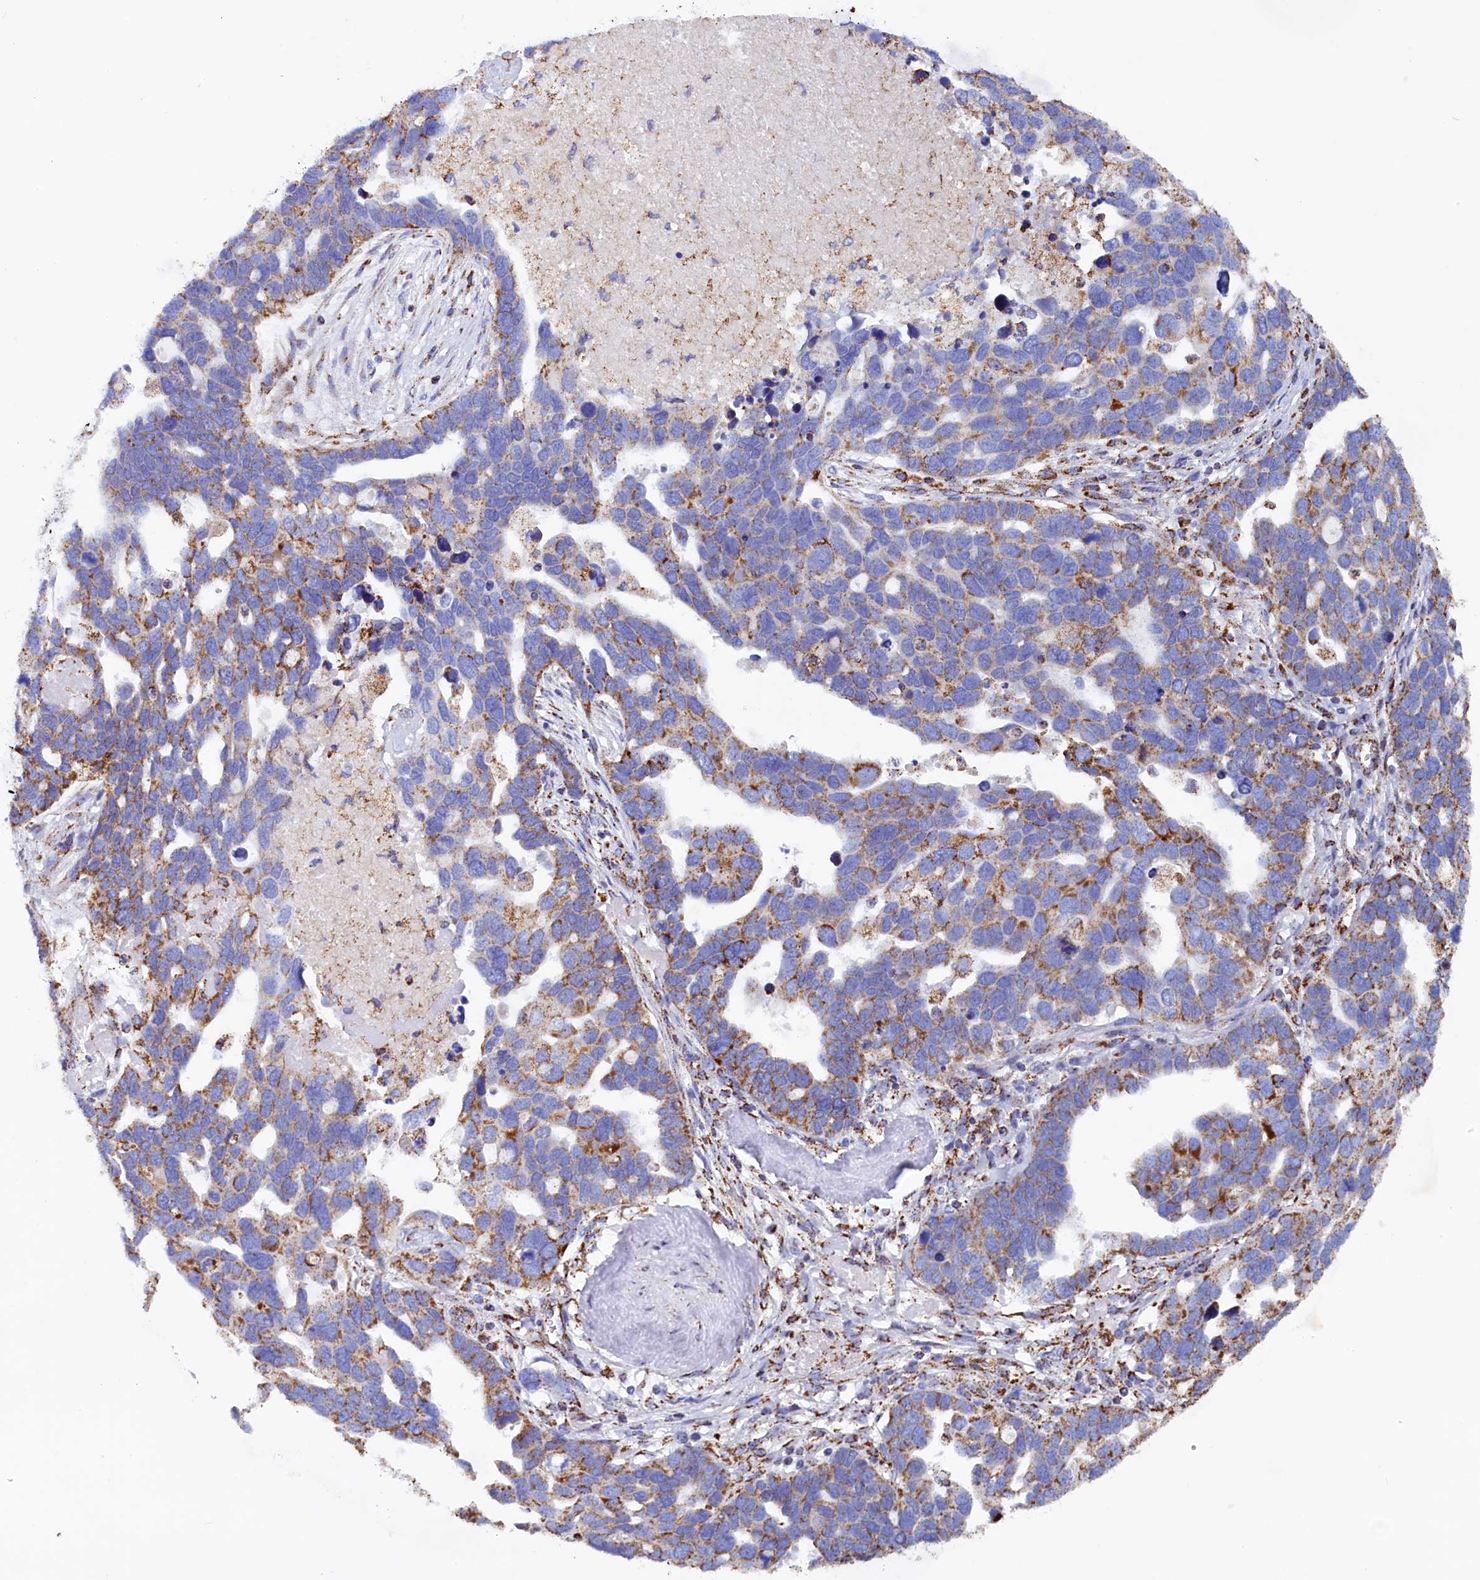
{"staining": {"intensity": "moderate", "quantity": ">75%", "location": "cytoplasmic/membranous"}, "tissue": "ovarian cancer", "cell_type": "Tumor cells", "image_type": "cancer", "snomed": [{"axis": "morphology", "description": "Cystadenocarcinoma, serous, NOS"}, {"axis": "topography", "description": "Ovary"}], "caption": "A brown stain shows moderate cytoplasmic/membranous staining of a protein in serous cystadenocarcinoma (ovarian) tumor cells. The protein is shown in brown color, while the nuclei are stained blue.", "gene": "SLC39A3", "patient": {"sex": "female", "age": 54}}